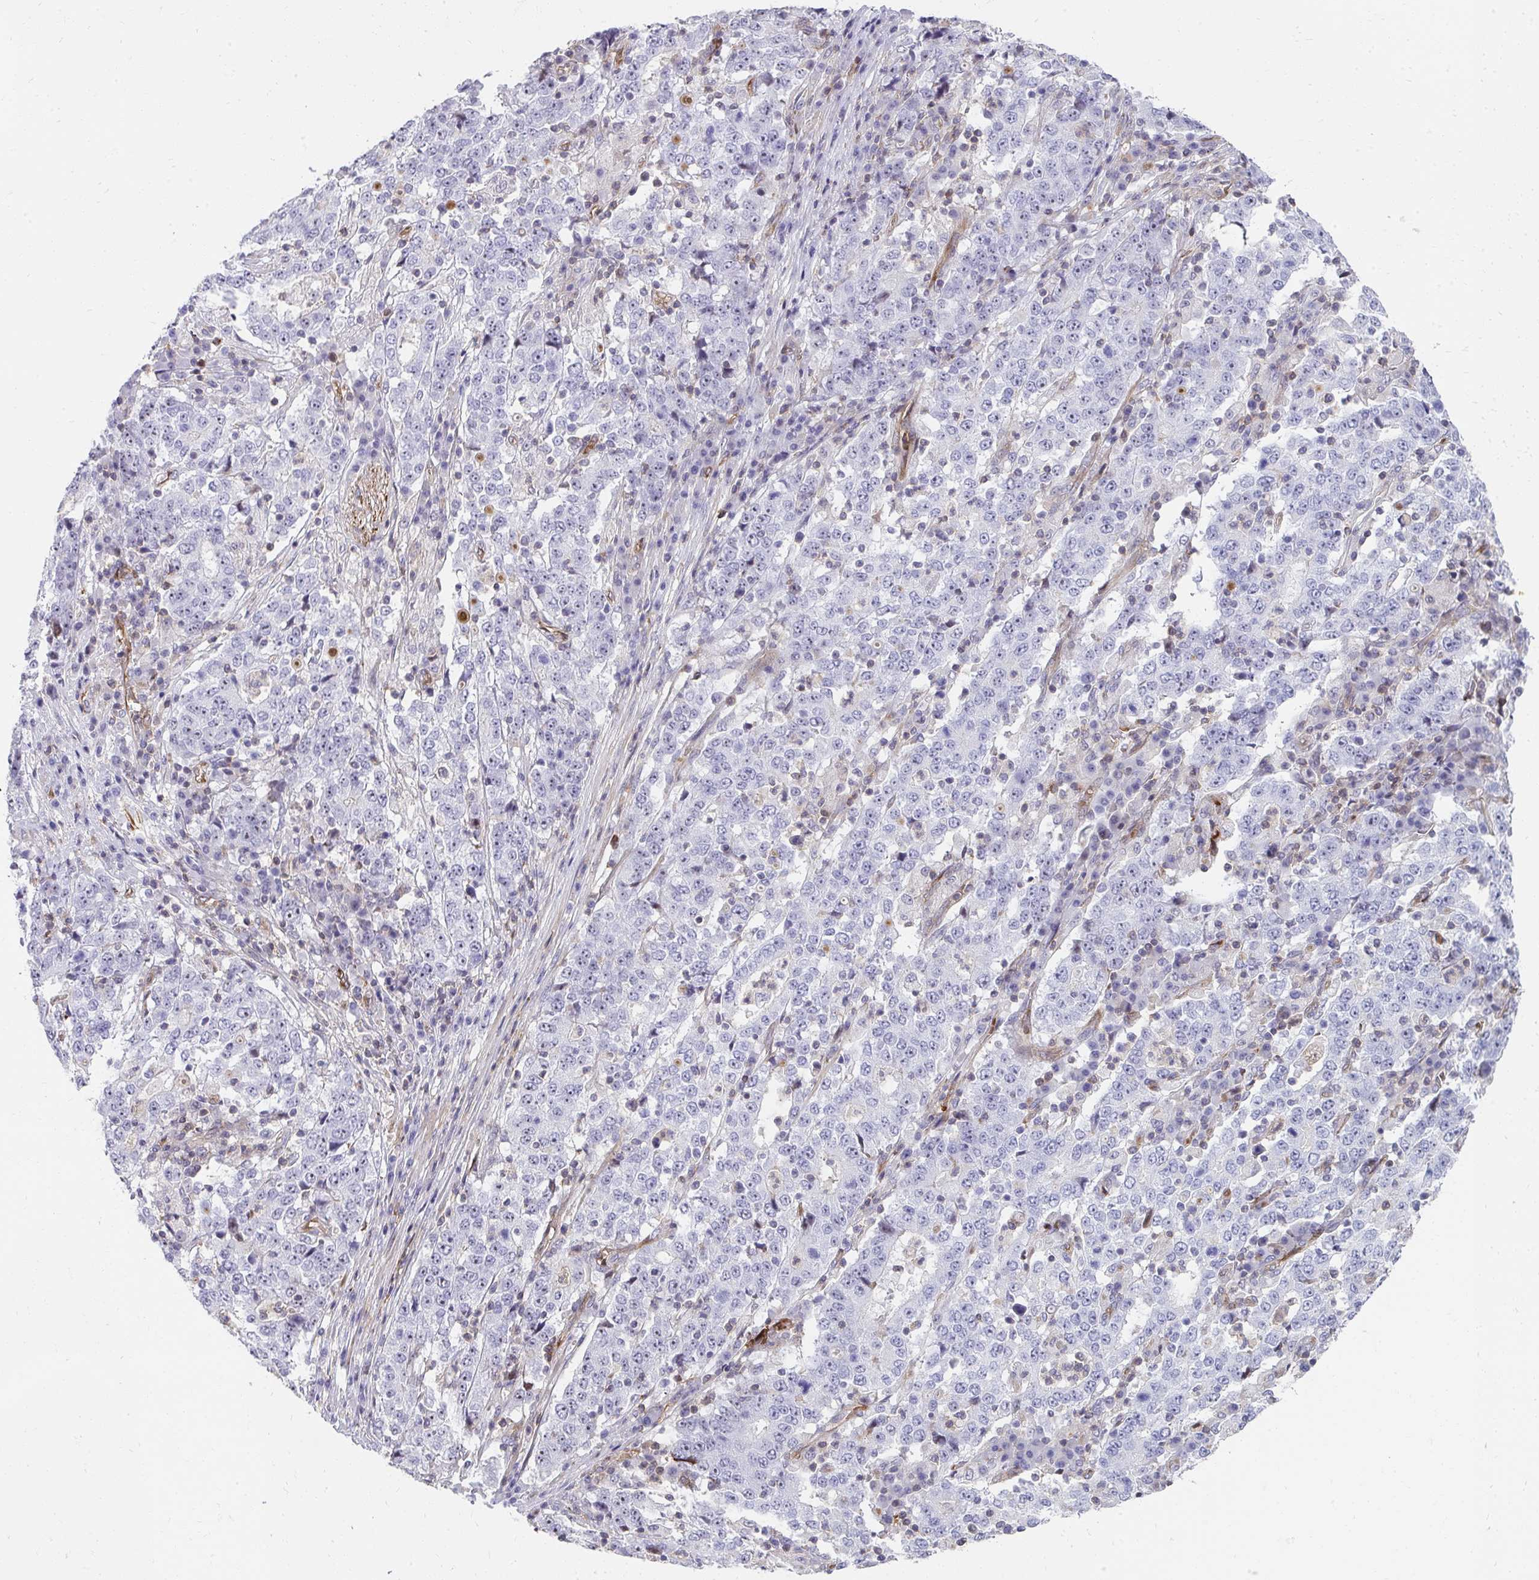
{"staining": {"intensity": "negative", "quantity": "none", "location": "none"}, "tissue": "stomach cancer", "cell_type": "Tumor cells", "image_type": "cancer", "snomed": [{"axis": "morphology", "description": "Adenocarcinoma, NOS"}, {"axis": "topography", "description": "Stomach"}], "caption": "High power microscopy image of an IHC micrograph of stomach cancer (adenocarcinoma), revealing no significant positivity in tumor cells.", "gene": "FOXN3", "patient": {"sex": "male", "age": 59}}